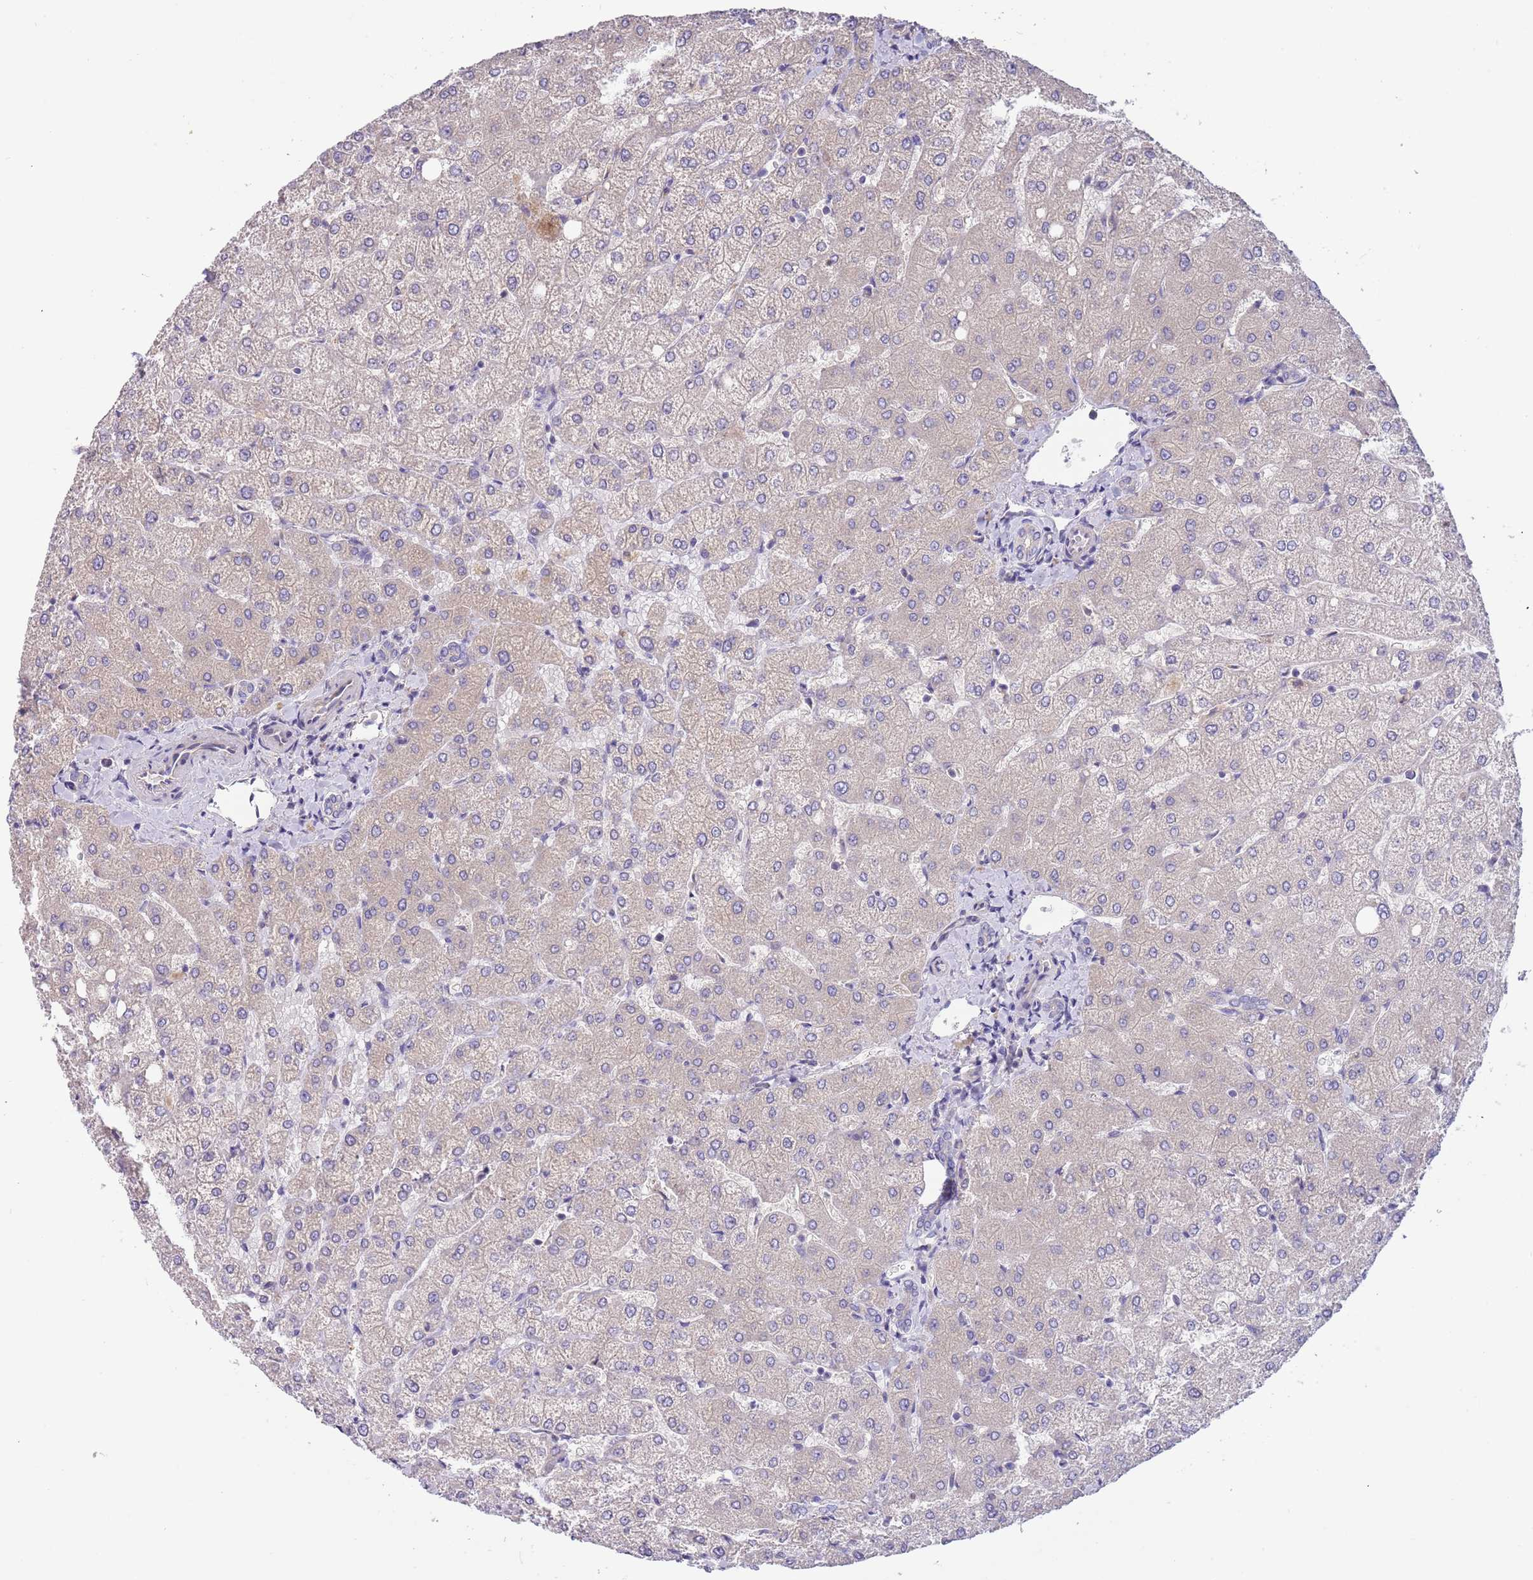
{"staining": {"intensity": "negative", "quantity": "none", "location": "none"}, "tissue": "liver", "cell_type": "Cholangiocytes", "image_type": "normal", "snomed": [{"axis": "morphology", "description": "Normal tissue, NOS"}, {"axis": "topography", "description": "Liver"}], "caption": "Immunohistochemistry photomicrograph of normal liver stained for a protein (brown), which reveals no positivity in cholangiocytes. (IHC, brightfield microscopy, high magnification).", "gene": "CABYR", "patient": {"sex": "female", "age": 54}}